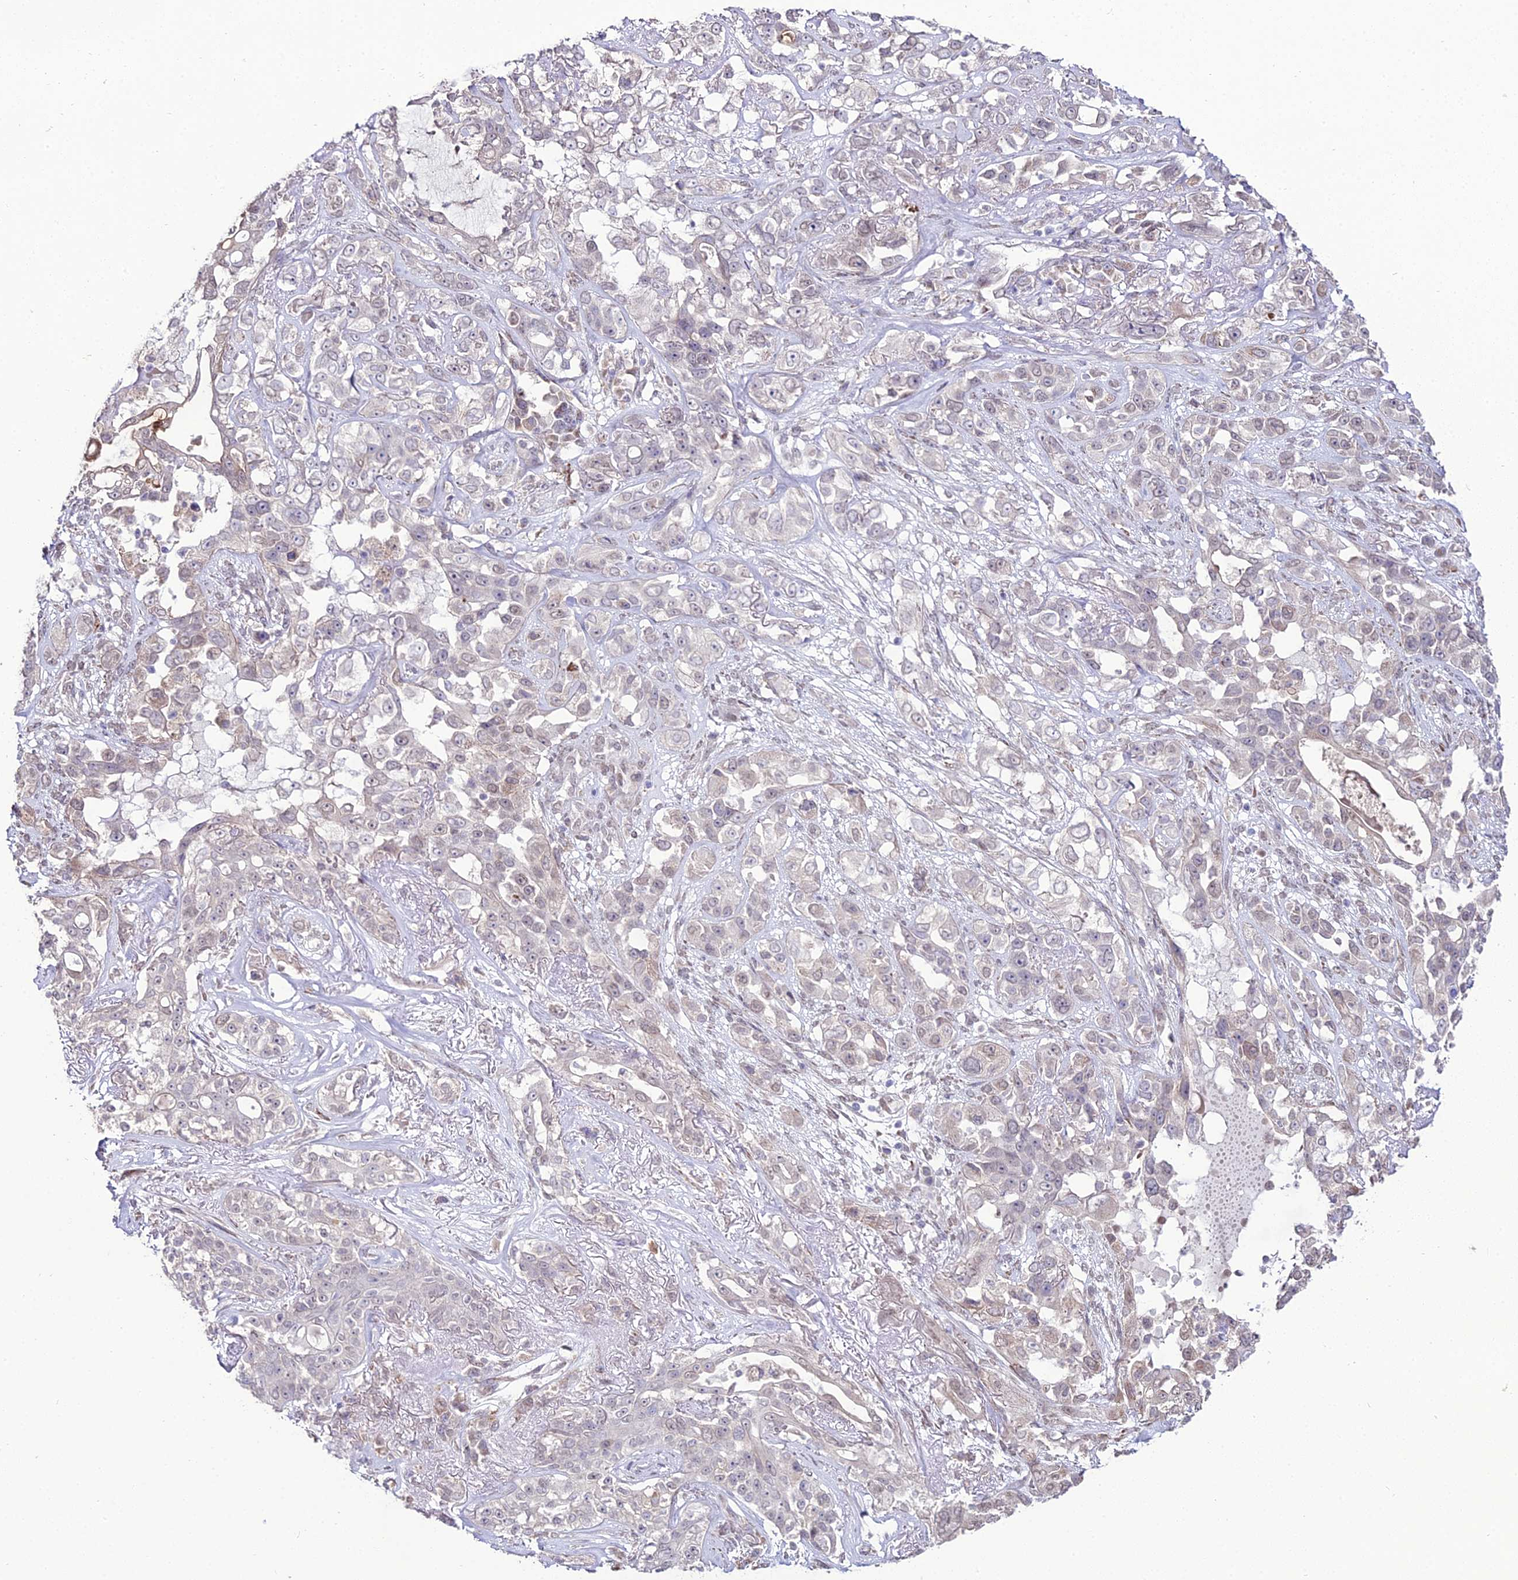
{"staining": {"intensity": "negative", "quantity": "none", "location": "none"}, "tissue": "lung cancer", "cell_type": "Tumor cells", "image_type": "cancer", "snomed": [{"axis": "morphology", "description": "Squamous cell carcinoma, NOS"}, {"axis": "topography", "description": "Lung"}], "caption": "Immunohistochemical staining of human squamous cell carcinoma (lung) exhibits no significant staining in tumor cells.", "gene": "TROAP", "patient": {"sex": "female", "age": 70}}